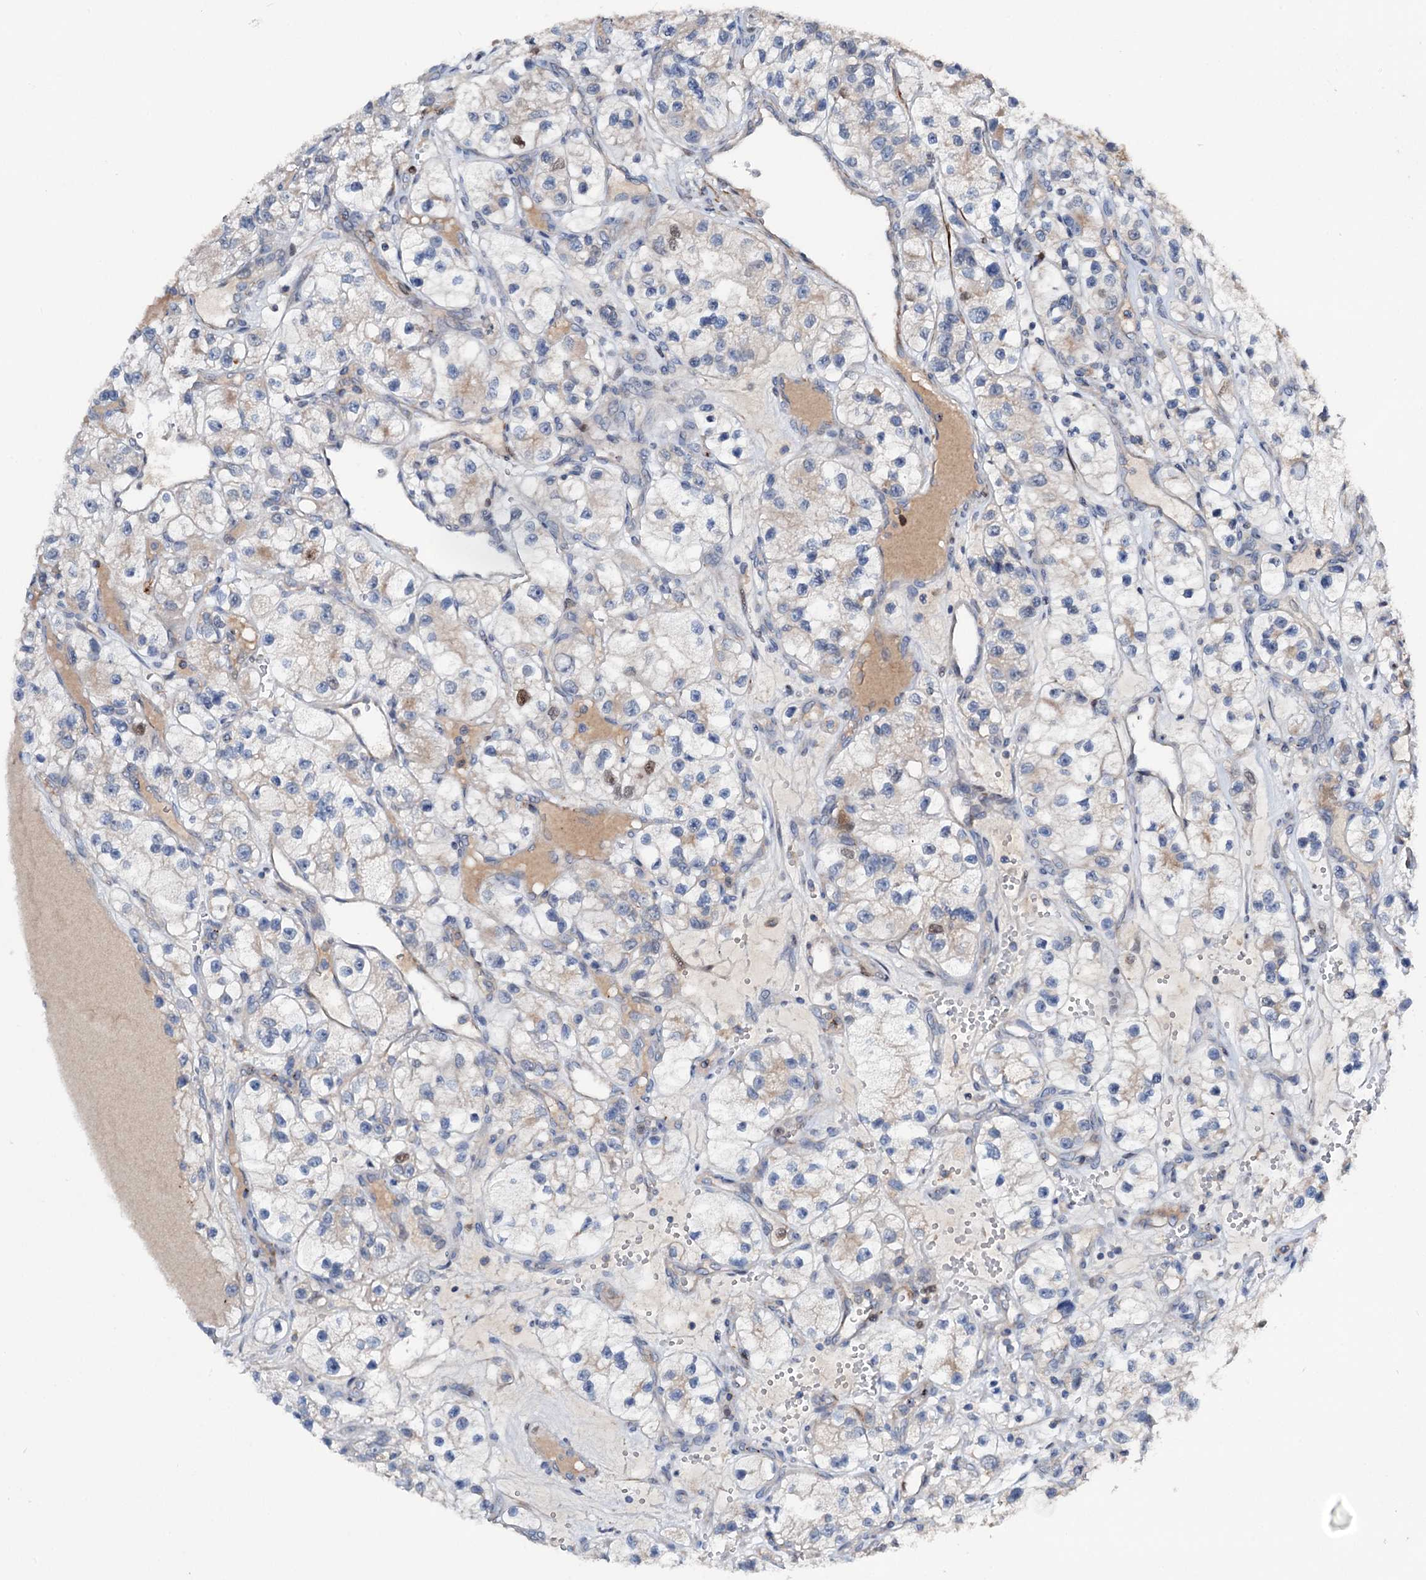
{"staining": {"intensity": "weak", "quantity": "<25%", "location": "cytoplasmic/membranous,nuclear"}, "tissue": "renal cancer", "cell_type": "Tumor cells", "image_type": "cancer", "snomed": [{"axis": "morphology", "description": "Adenocarcinoma, NOS"}, {"axis": "topography", "description": "Kidney"}], "caption": "This photomicrograph is of renal adenocarcinoma stained with immunohistochemistry (IHC) to label a protein in brown with the nuclei are counter-stained blue. There is no staining in tumor cells. (IHC, brightfield microscopy, high magnification).", "gene": "NCAPD2", "patient": {"sex": "female", "age": 57}}